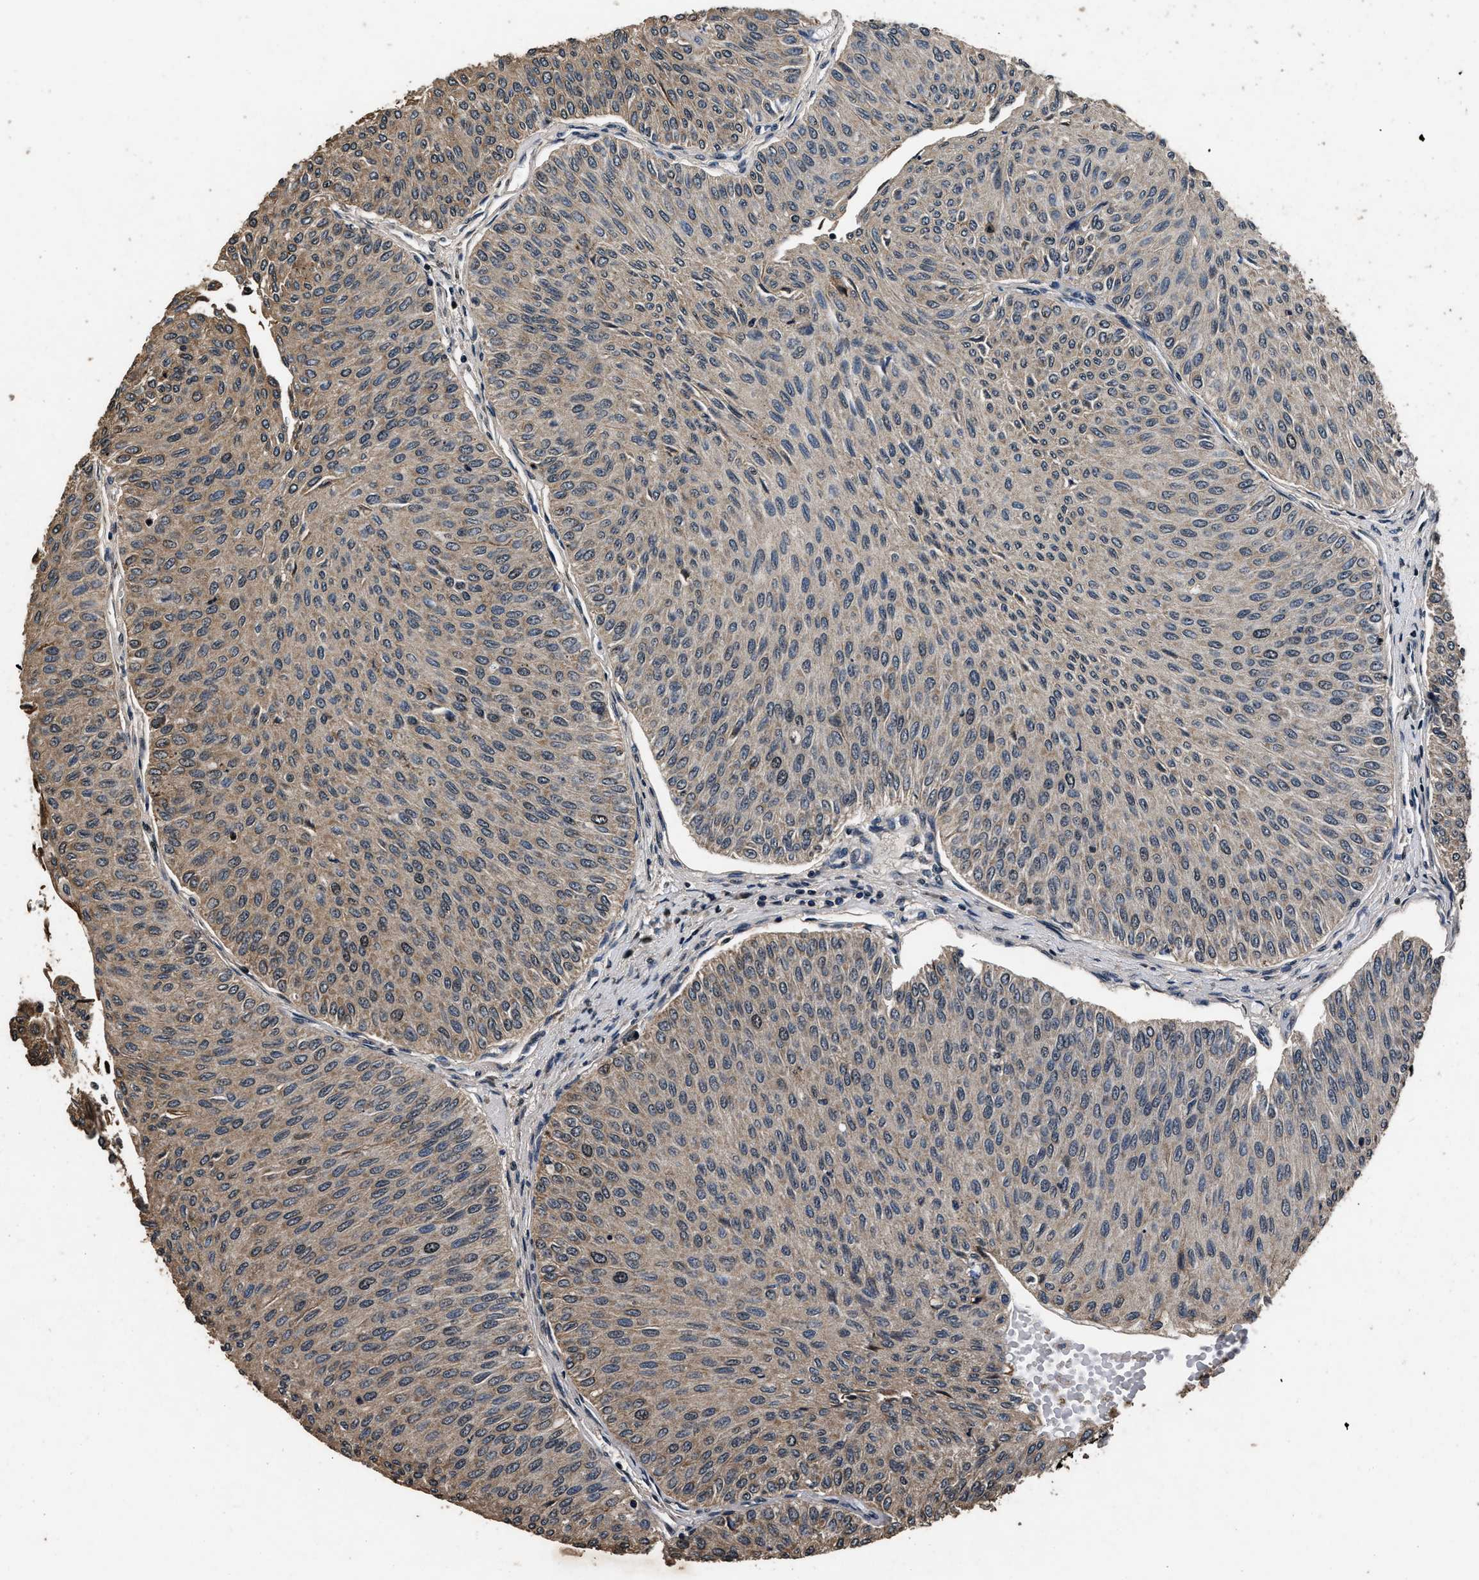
{"staining": {"intensity": "moderate", "quantity": ">75%", "location": "cytoplasmic/membranous"}, "tissue": "urothelial cancer", "cell_type": "Tumor cells", "image_type": "cancer", "snomed": [{"axis": "morphology", "description": "Urothelial carcinoma, Low grade"}, {"axis": "topography", "description": "Urinary bladder"}], "caption": "Human urothelial cancer stained with a protein marker demonstrates moderate staining in tumor cells.", "gene": "CSTF1", "patient": {"sex": "male", "age": 78}}